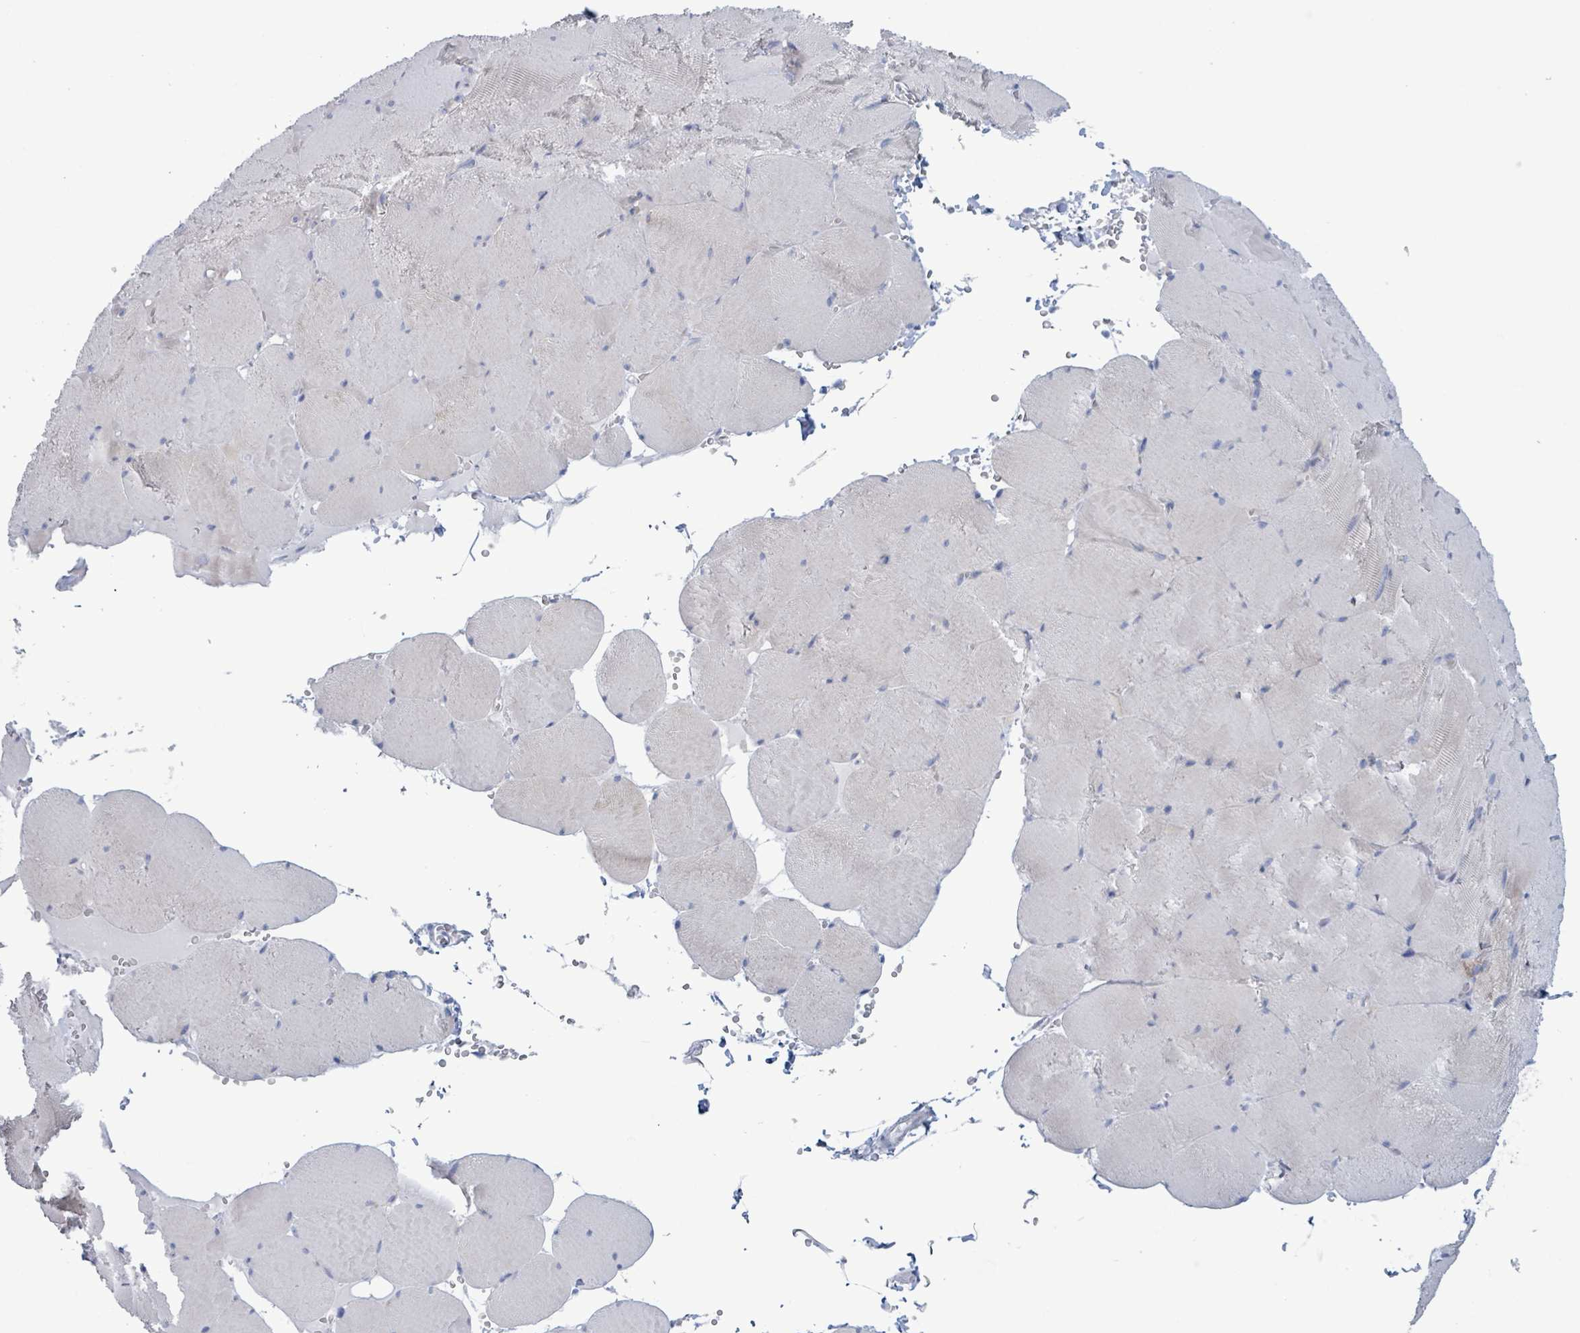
{"staining": {"intensity": "moderate", "quantity": "<25%", "location": "cytoplasmic/membranous"}, "tissue": "skeletal muscle", "cell_type": "Myocytes", "image_type": "normal", "snomed": [{"axis": "morphology", "description": "Normal tissue, NOS"}, {"axis": "topography", "description": "Skeletal muscle"}, {"axis": "topography", "description": "Head-Neck"}], "caption": "This micrograph reveals immunohistochemistry staining of normal skeletal muscle, with low moderate cytoplasmic/membranous staining in about <25% of myocytes.", "gene": "AKR1C4", "patient": {"sex": "male", "age": 66}}